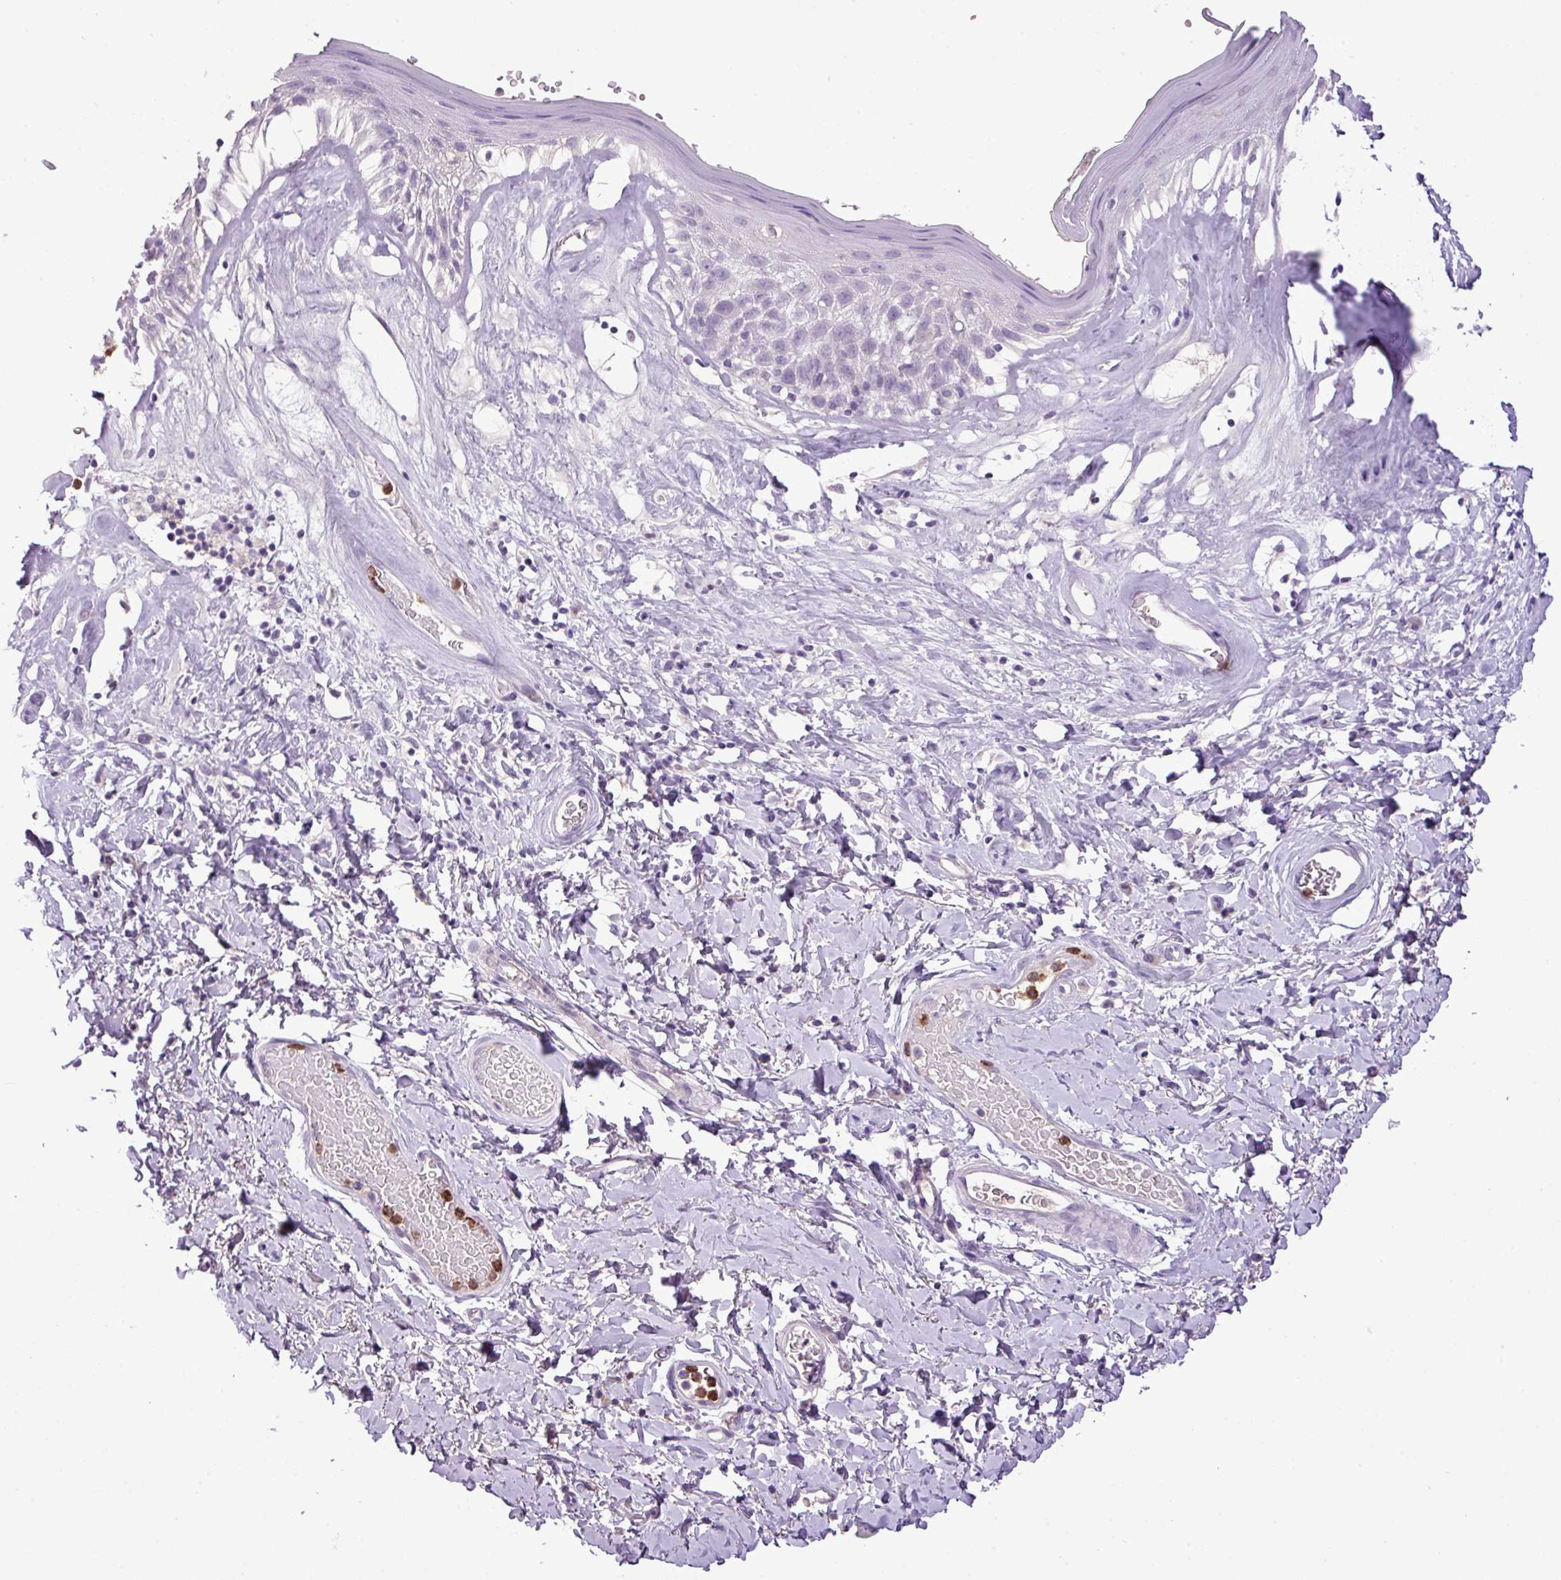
{"staining": {"intensity": "negative", "quantity": "none", "location": "none"}, "tissue": "skin", "cell_type": "Epidermal cells", "image_type": "normal", "snomed": [{"axis": "morphology", "description": "Normal tissue, NOS"}, {"axis": "morphology", "description": "Inflammation, NOS"}, {"axis": "topography", "description": "Vulva"}], "caption": "Immunohistochemical staining of unremarkable human skin demonstrates no significant expression in epidermal cells.", "gene": "HTR3E", "patient": {"sex": "female", "age": 86}}